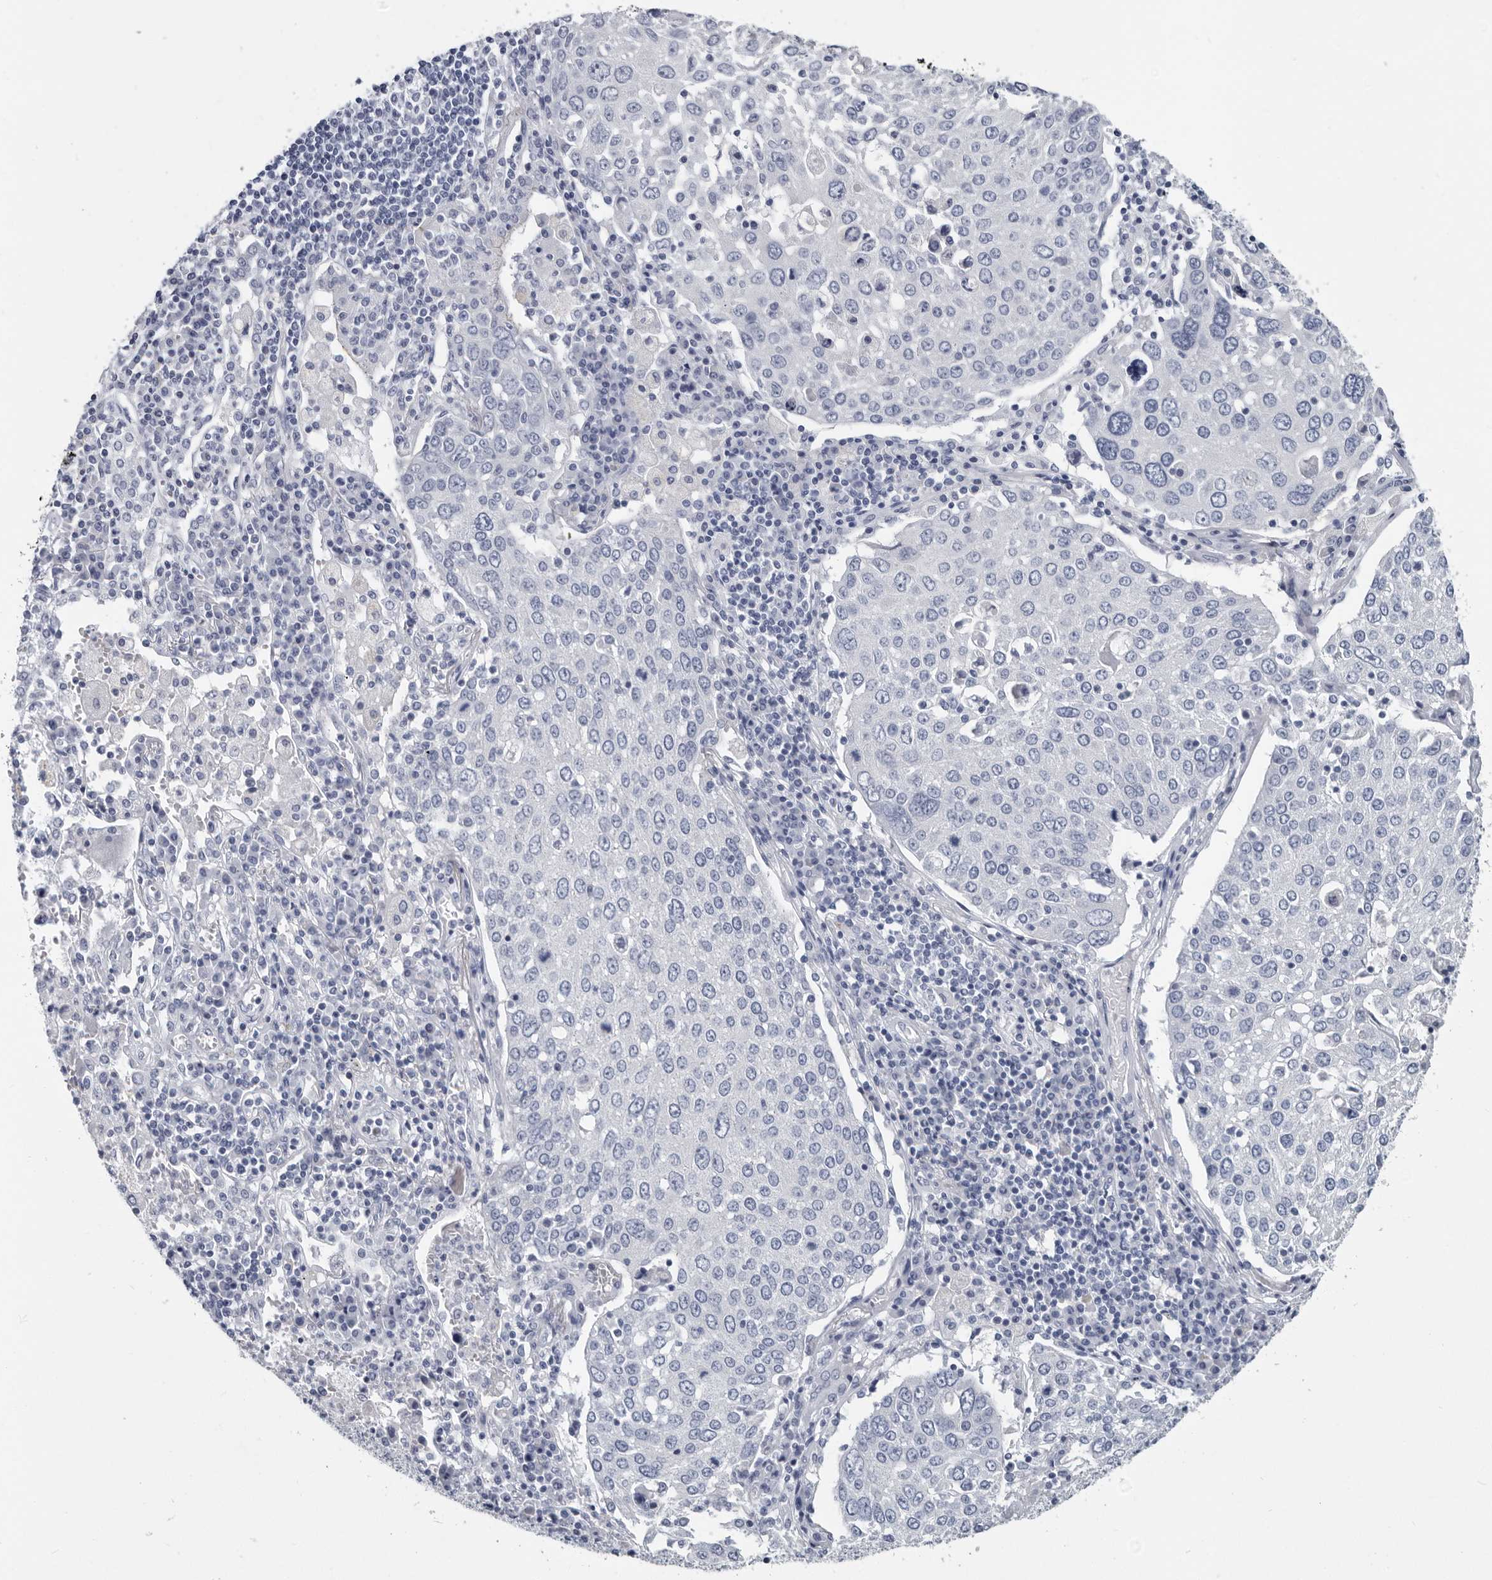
{"staining": {"intensity": "negative", "quantity": "none", "location": "none"}, "tissue": "lung cancer", "cell_type": "Tumor cells", "image_type": "cancer", "snomed": [{"axis": "morphology", "description": "Squamous cell carcinoma, NOS"}, {"axis": "topography", "description": "Lung"}], "caption": "DAB (3,3'-diaminobenzidine) immunohistochemical staining of lung squamous cell carcinoma displays no significant expression in tumor cells.", "gene": "WRAP73", "patient": {"sex": "male", "age": 65}}